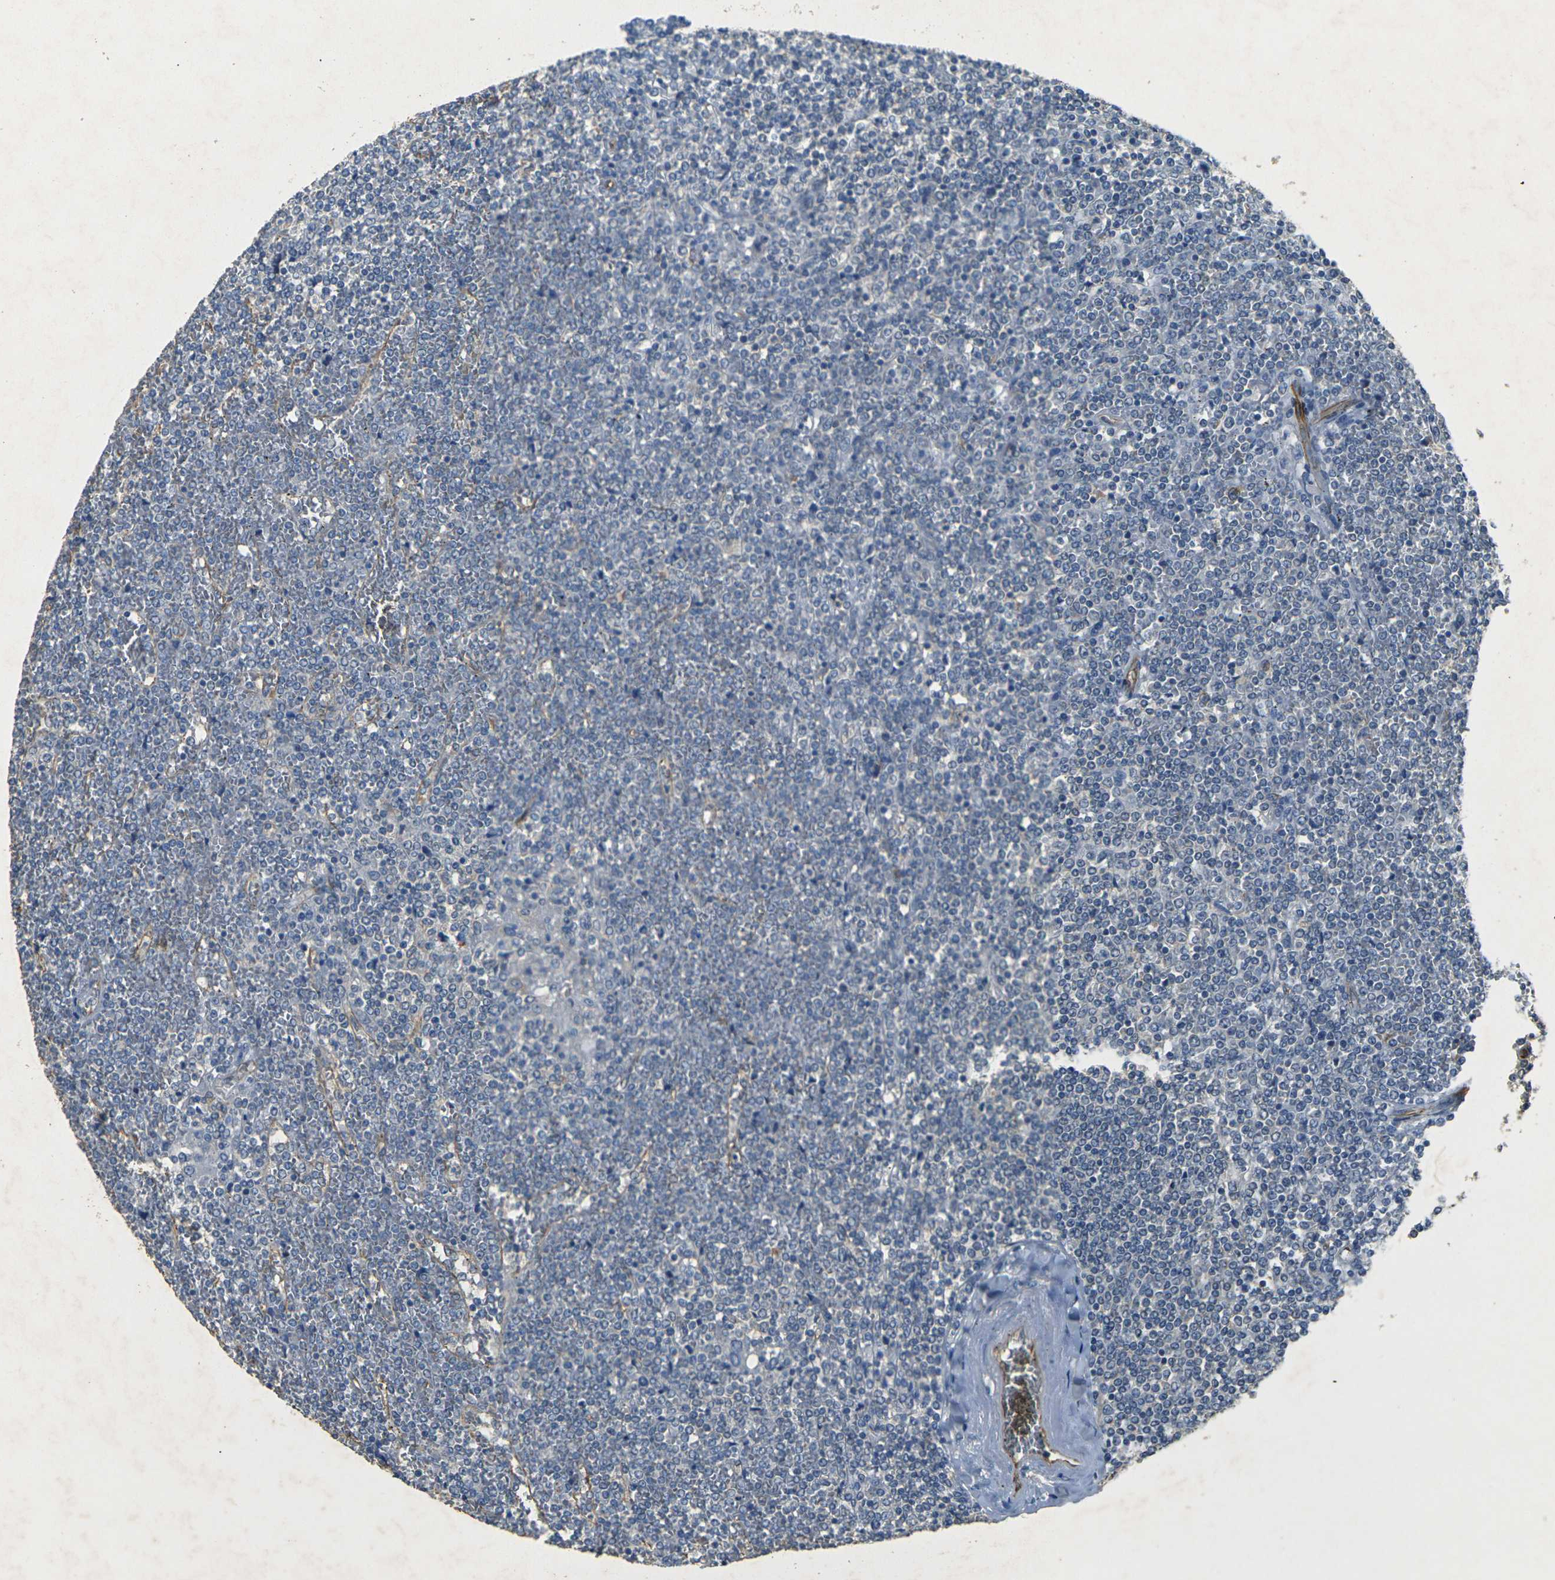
{"staining": {"intensity": "negative", "quantity": "none", "location": "none"}, "tissue": "lymphoma", "cell_type": "Tumor cells", "image_type": "cancer", "snomed": [{"axis": "morphology", "description": "Malignant lymphoma, non-Hodgkin's type, Low grade"}, {"axis": "topography", "description": "Spleen"}], "caption": "Tumor cells show no significant protein staining in lymphoma.", "gene": "SORT1", "patient": {"sex": "female", "age": 19}}